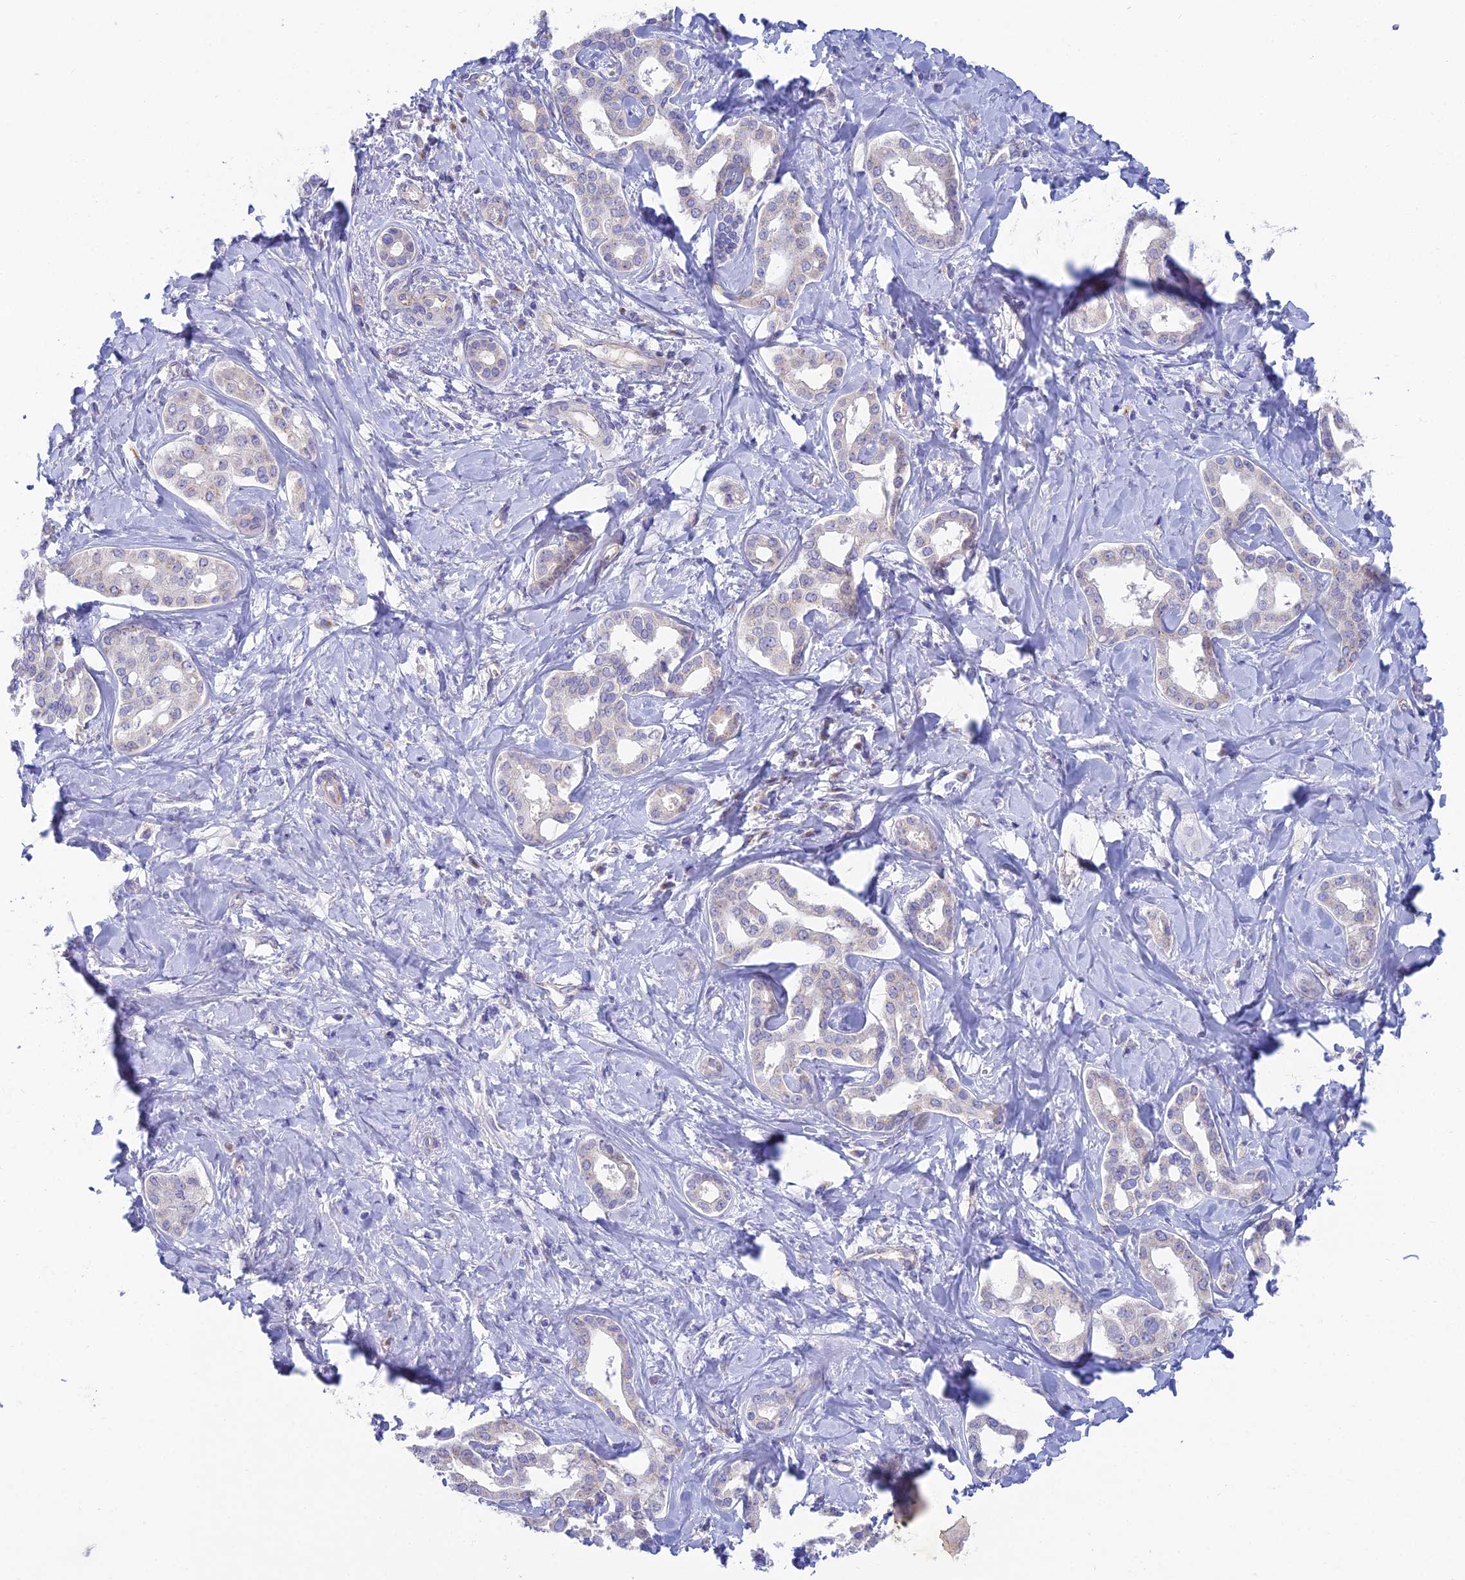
{"staining": {"intensity": "negative", "quantity": "none", "location": "none"}, "tissue": "liver cancer", "cell_type": "Tumor cells", "image_type": "cancer", "snomed": [{"axis": "morphology", "description": "Cholangiocarcinoma"}, {"axis": "topography", "description": "Liver"}], "caption": "Immunohistochemical staining of human liver cancer displays no significant expression in tumor cells. (DAB immunohistochemistry (IHC), high magnification).", "gene": "ZNF564", "patient": {"sex": "female", "age": 77}}